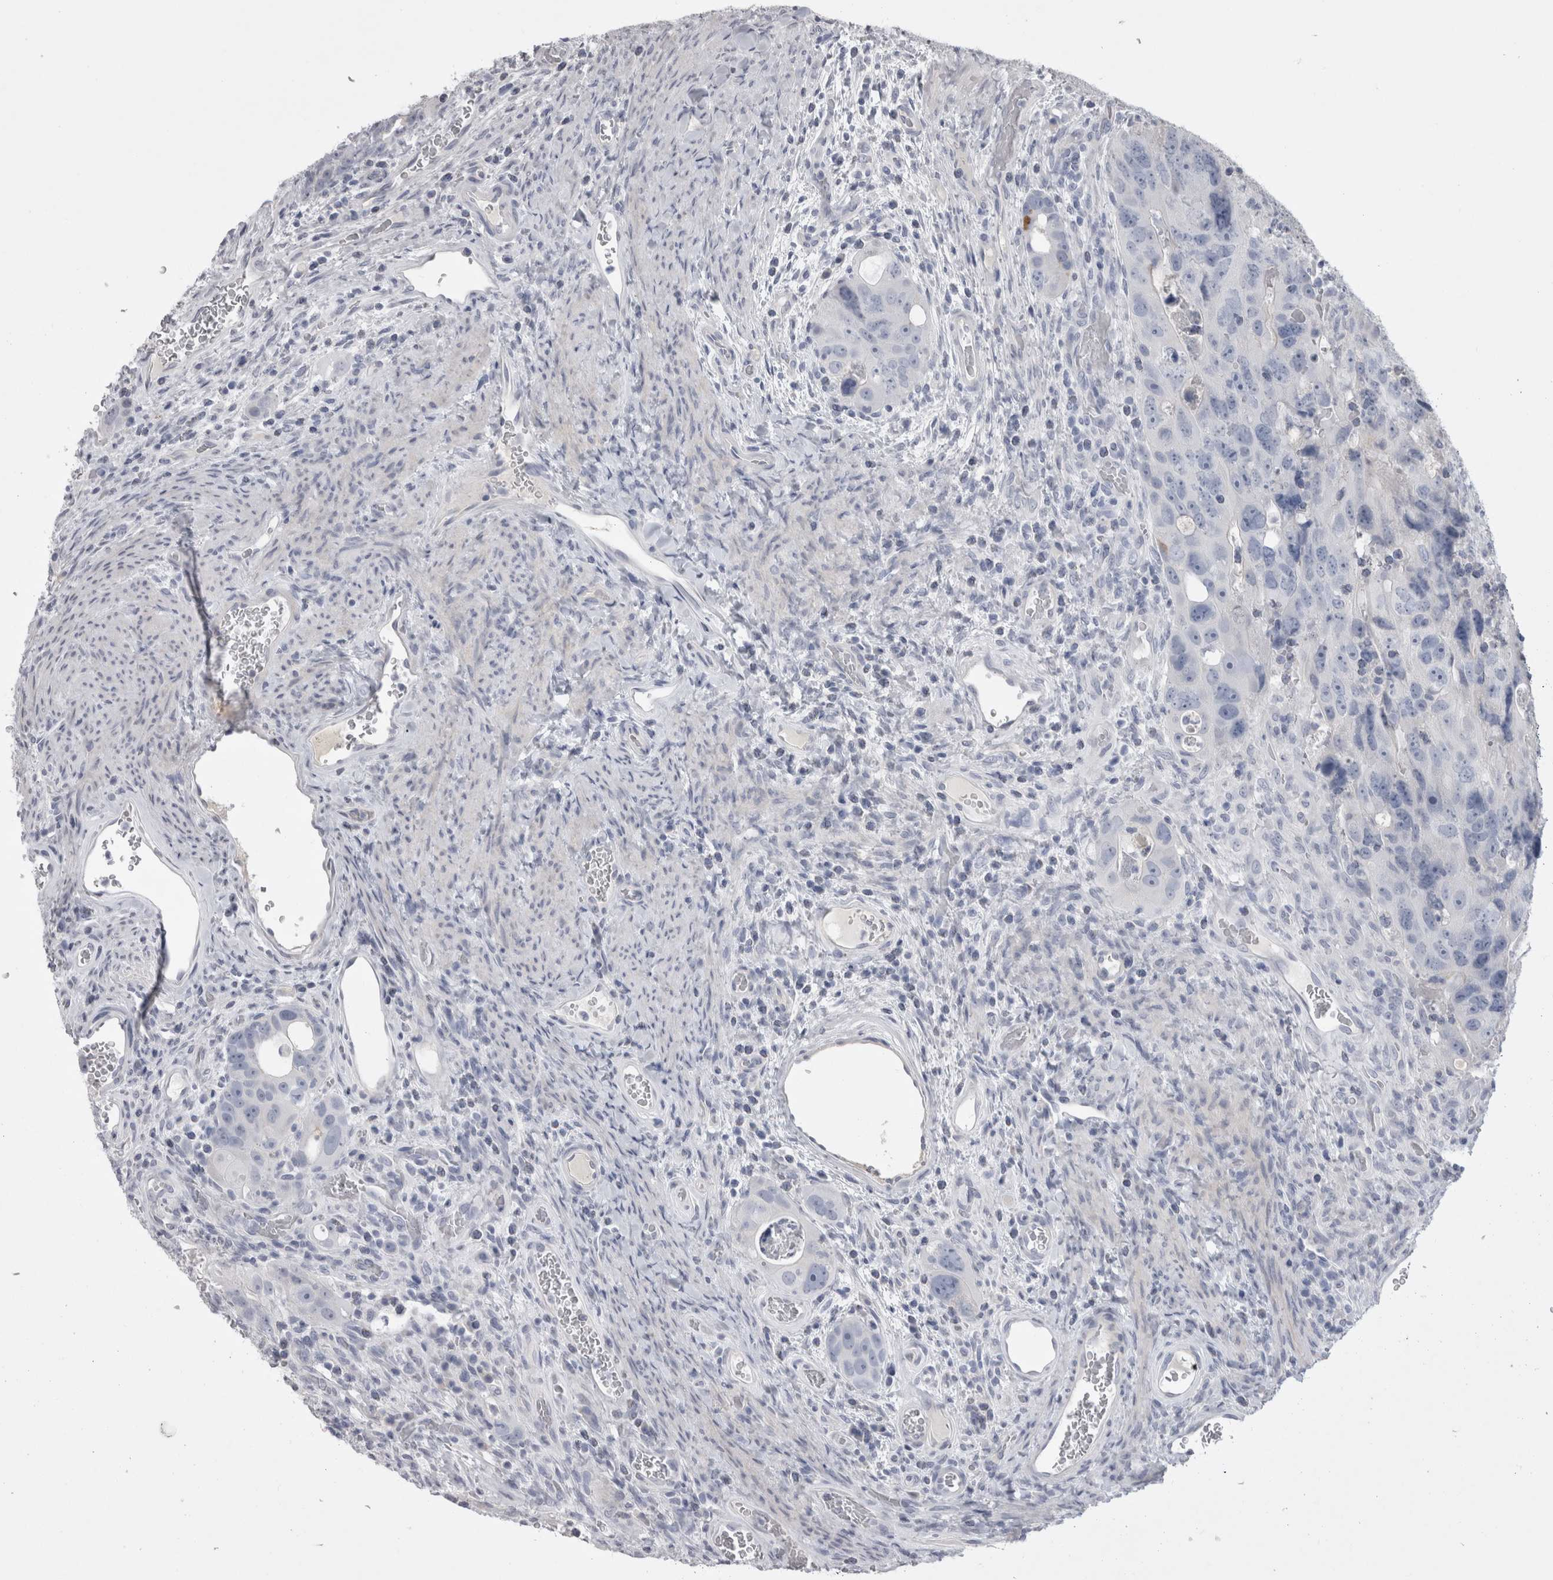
{"staining": {"intensity": "negative", "quantity": "none", "location": "none"}, "tissue": "colorectal cancer", "cell_type": "Tumor cells", "image_type": "cancer", "snomed": [{"axis": "morphology", "description": "Adenocarcinoma, NOS"}, {"axis": "topography", "description": "Rectum"}], "caption": "DAB (3,3'-diaminobenzidine) immunohistochemical staining of human adenocarcinoma (colorectal) exhibits no significant positivity in tumor cells. Brightfield microscopy of immunohistochemistry stained with DAB (brown) and hematoxylin (blue), captured at high magnification.", "gene": "ADAM2", "patient": {"sex": "male", "age": 59}}